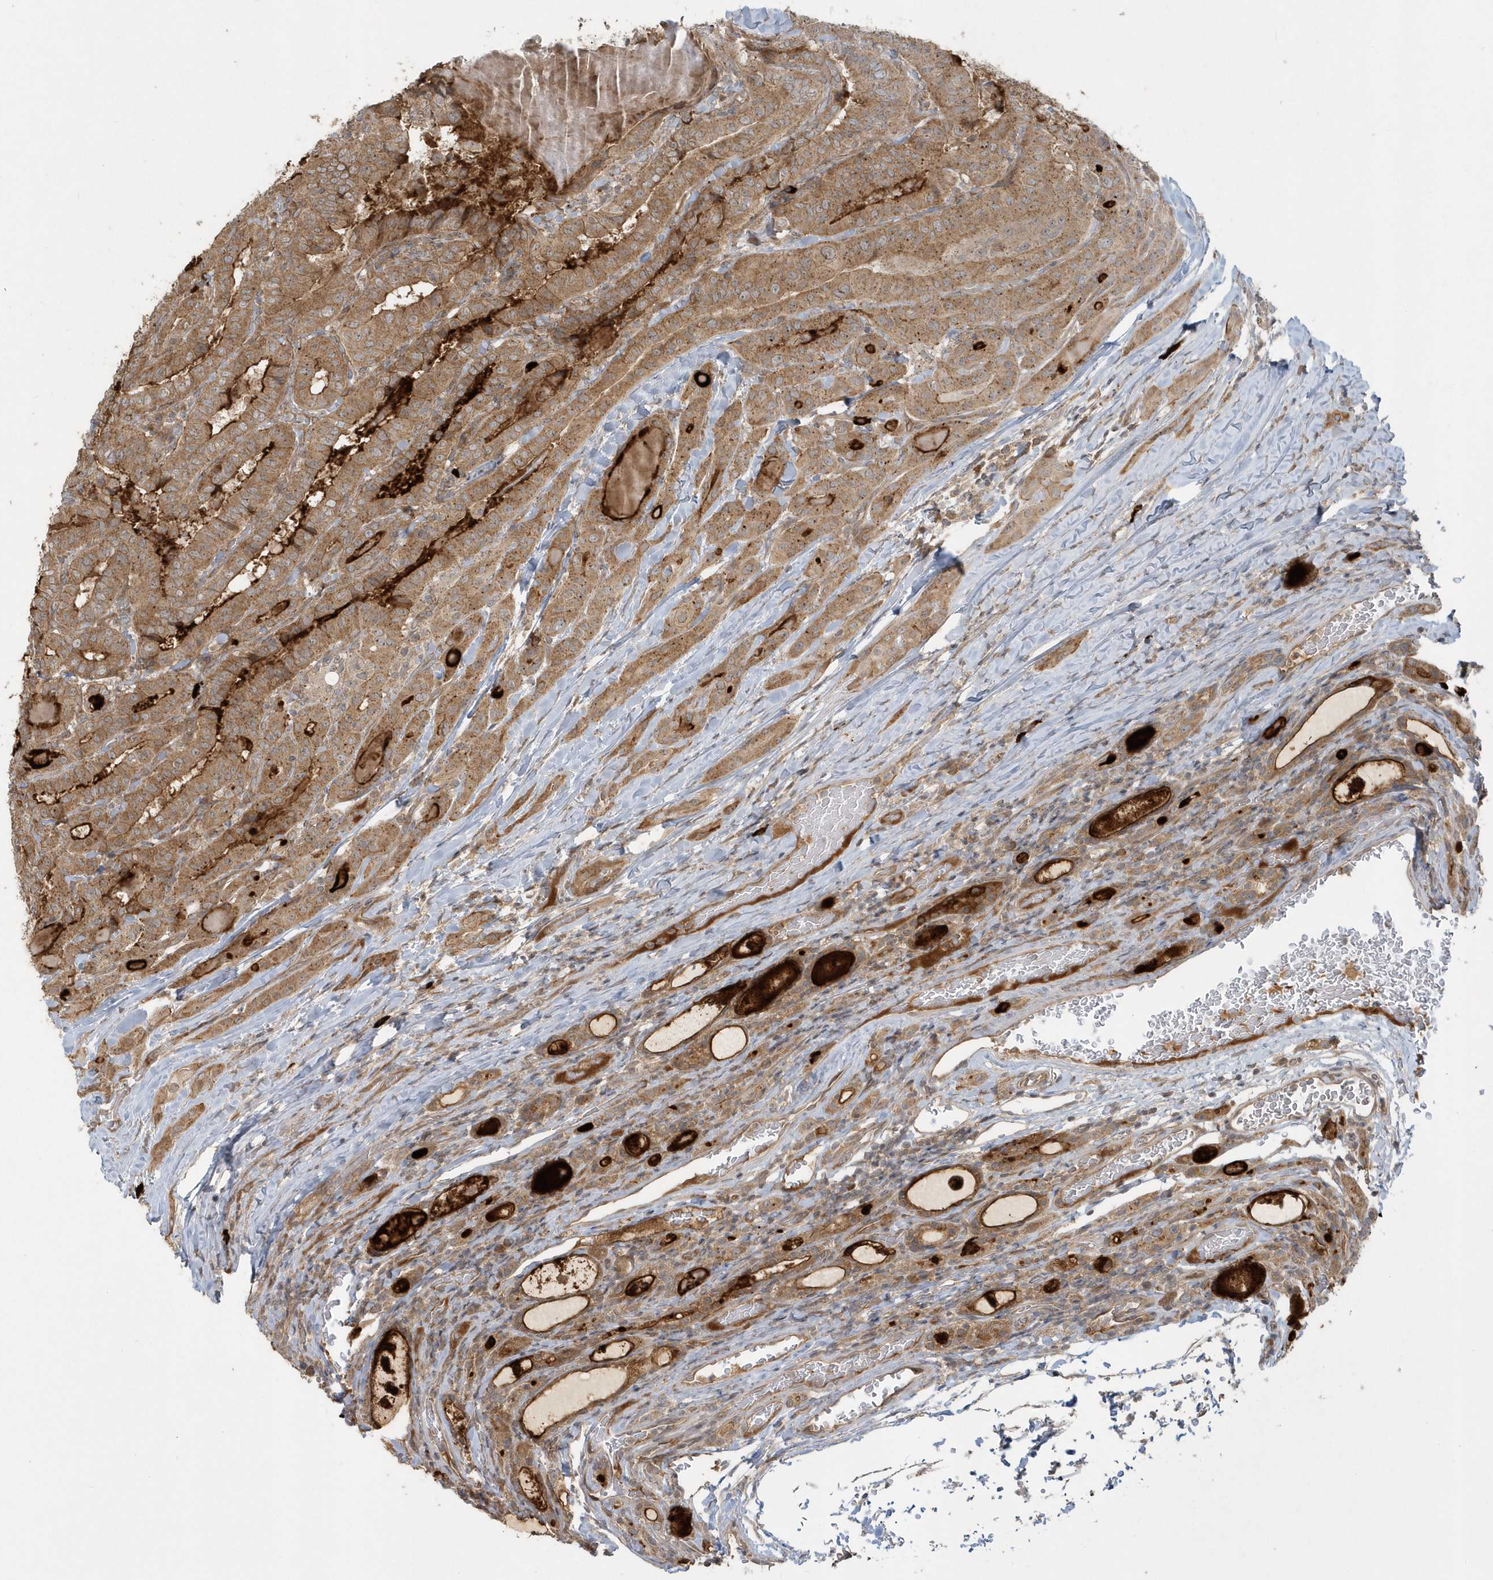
{"staining": {"intensity": "moderate", "quantity": ">75%", "location": "cytoplasmic/membranous"}, "tissue": "thyroid cancer", "cell_type": "Tumor cells", "image_type": "cancer", "snomed": [{"axis": "morphology", "description": "Papillary adenocarcinoma, NOS"}, {"axis": "topography", "description": "Thyroid gland"}], "caption": "IHC micrograph of neoplastic tissue: thyroid papillary adenocarcinoma stained using immunohistochemistry shows medium levels of moderate protein expression localized specifically in the cytoplasmic/membranous of tumor cells, appearing as a cytoplasmic/membranous brown color.", "gene": "STIM2", "patient": {"sex": "female", "age": 72}}